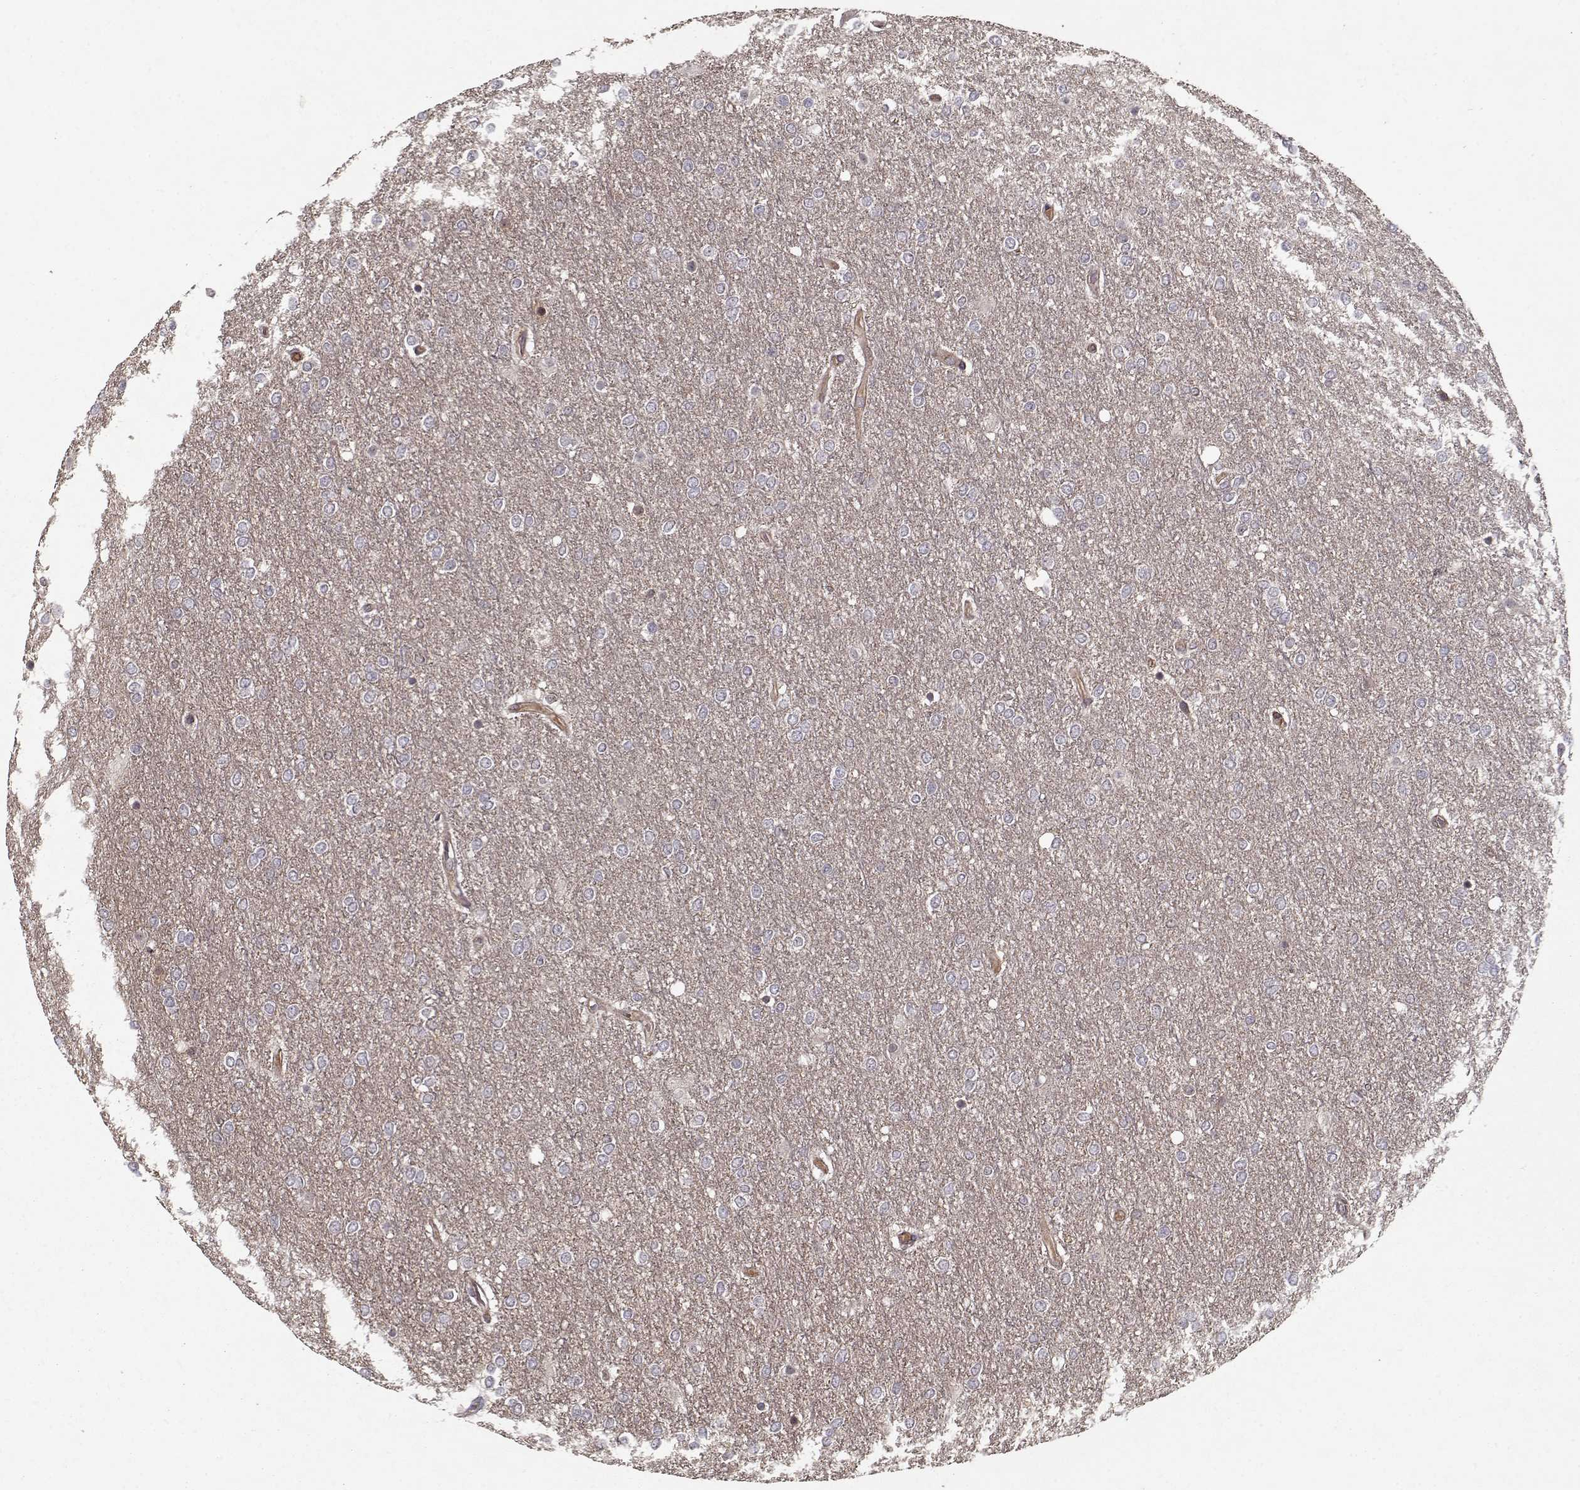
{"staining": {"intensity": "negative", "quantity": "none", "location": "none"}, "tissue": "glioma", "cell_type": "Tumor cells", "image_type": "cancer", "snomed": [{"axis": "morphology", "description": "Glioma, malignant, High grade"}, {"axis": "topography", "description": "Brain"}], "caption": "Micrograph shows no protein positivity in tumor cells of malignant glioma (high-grade) tissue.", "gene": "PPP1R12A", "patient": {"sex": "female", "age": 61}}